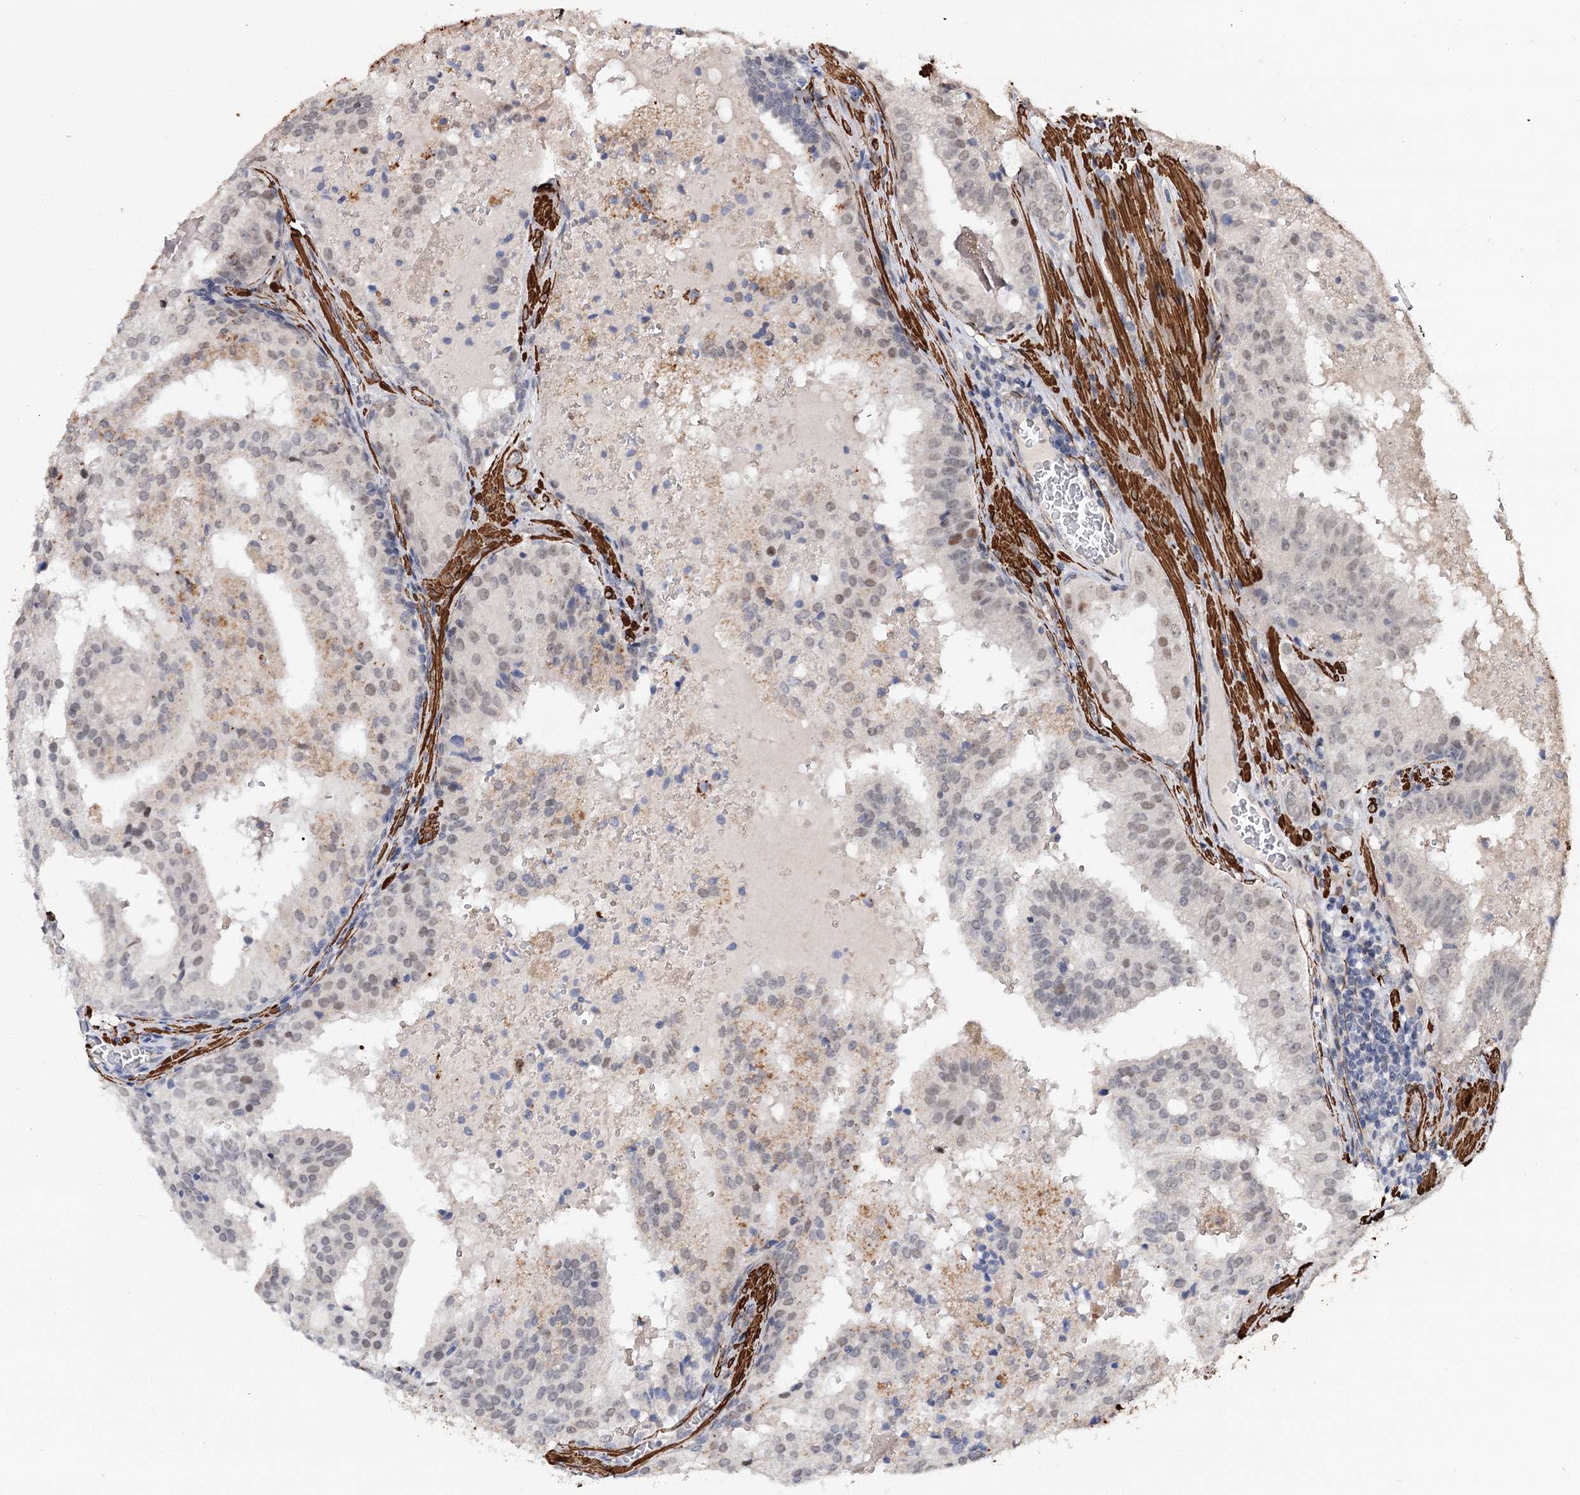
{"staining": {"intensity": "weak", "quantity": "<25%", "location": "nuclear"}, "tissue": "prostate cancer", "cell_type": "Tumor cells", "image_type": "cancer", "snomed": [{"axis": "morphology", "description": "Adenocarcinoma, High grade"}, {"axis": "topography", "description": "Prostate"}], "caption": "Prostate cancer (adenocarcinoma (high-grade)) stained for a protein using immunohistochemistry shows no positivity tumor cells.", "gene": "CFAP46", "patient": {"sex": "male", "age": 68}}